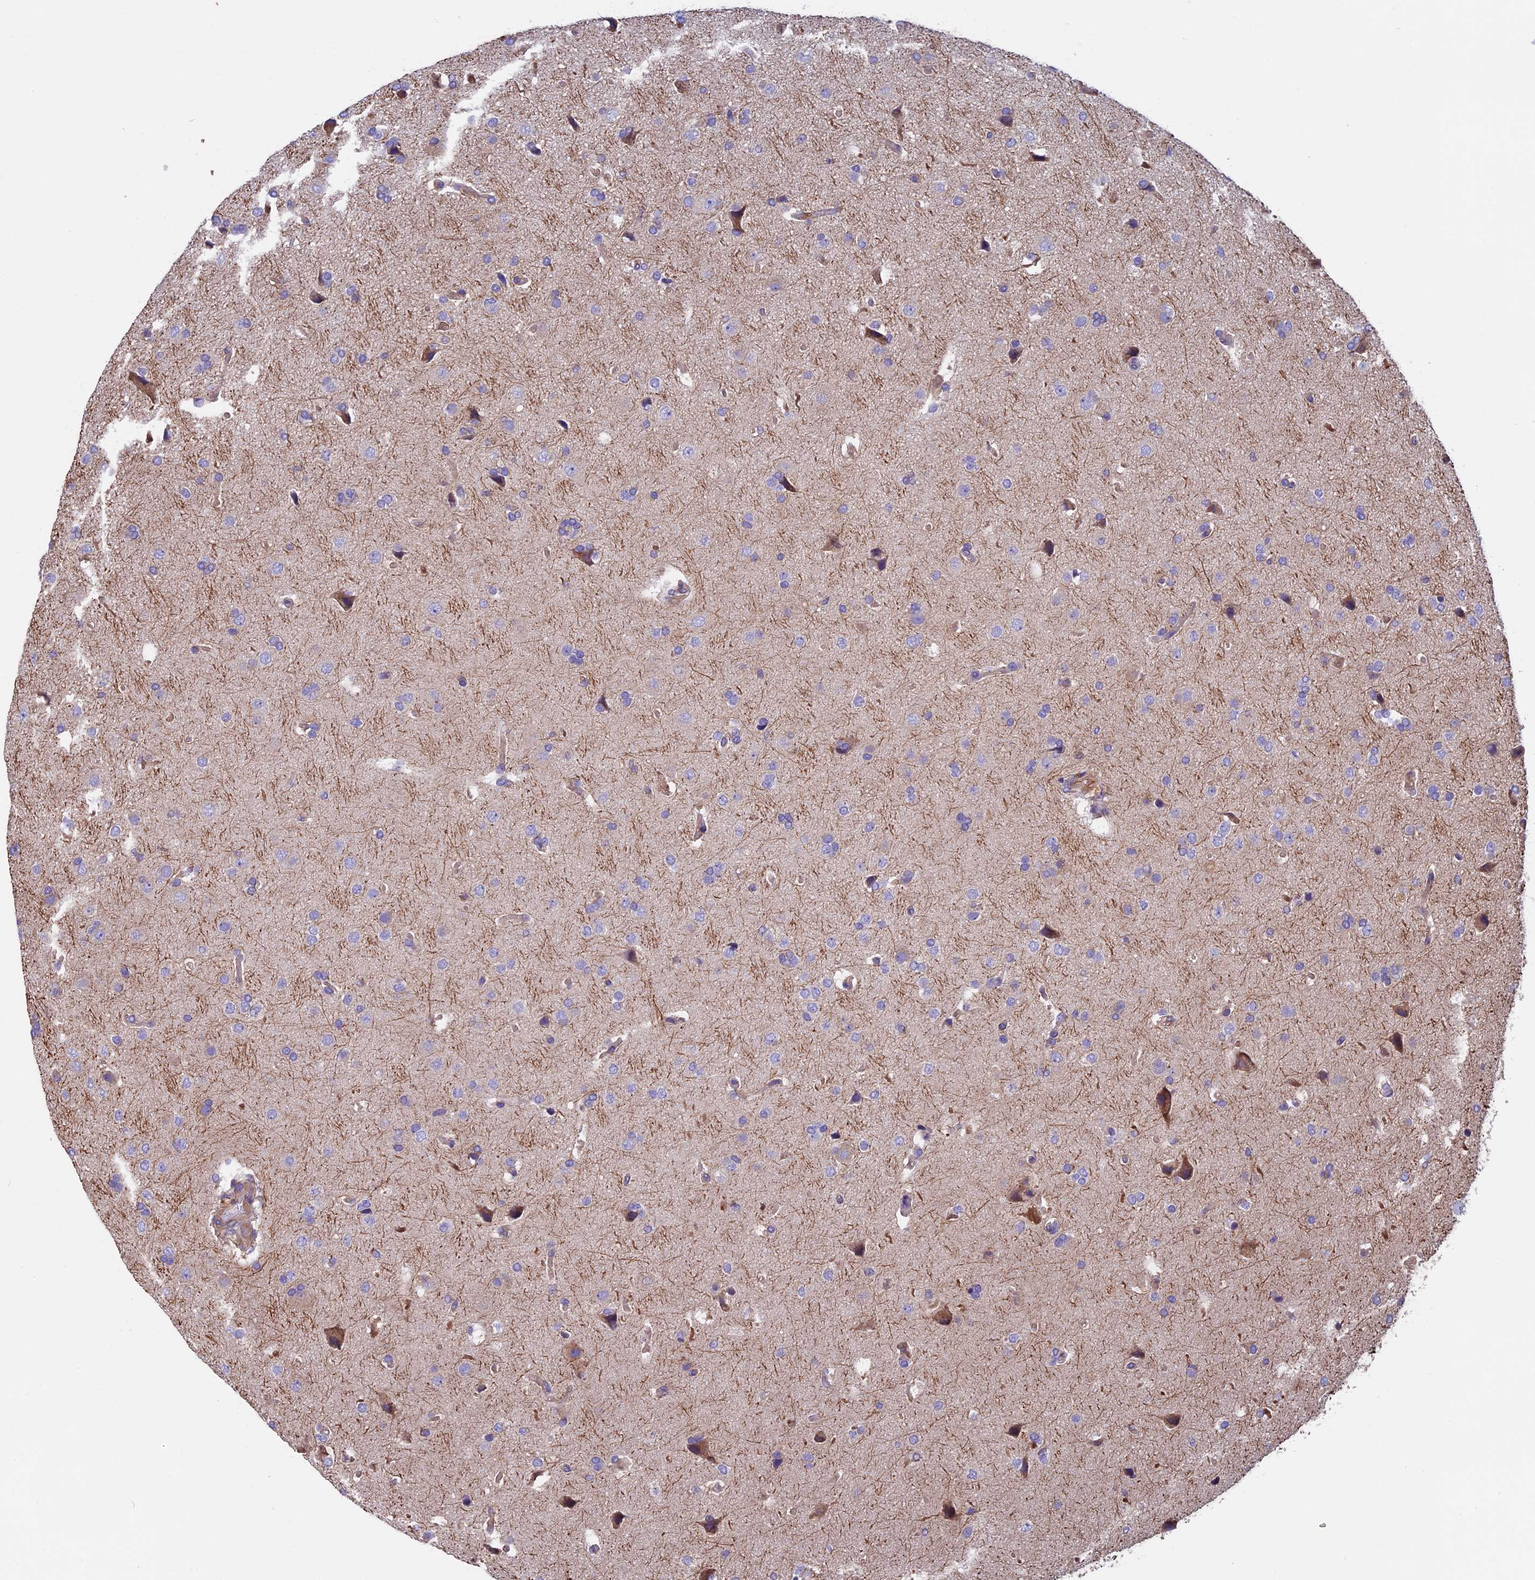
{"staining": {"intensity": "negative", "quantity": "none", "location": "none"}, "tissue": "glioma", "cell_type": "Tumor cells", "image_type": "cancer", "snomed": [{"axis": "morphology", "description": "Glioma, malignant, High grade"}, {"axis": "topography", "description": "Brain"}], "caption": "IHC of human malignant glioma (high-grade) exhibits no positivity in tumor cells.", "gene": "CCDC153", "patient": {"sex": "male", "age": 72}}